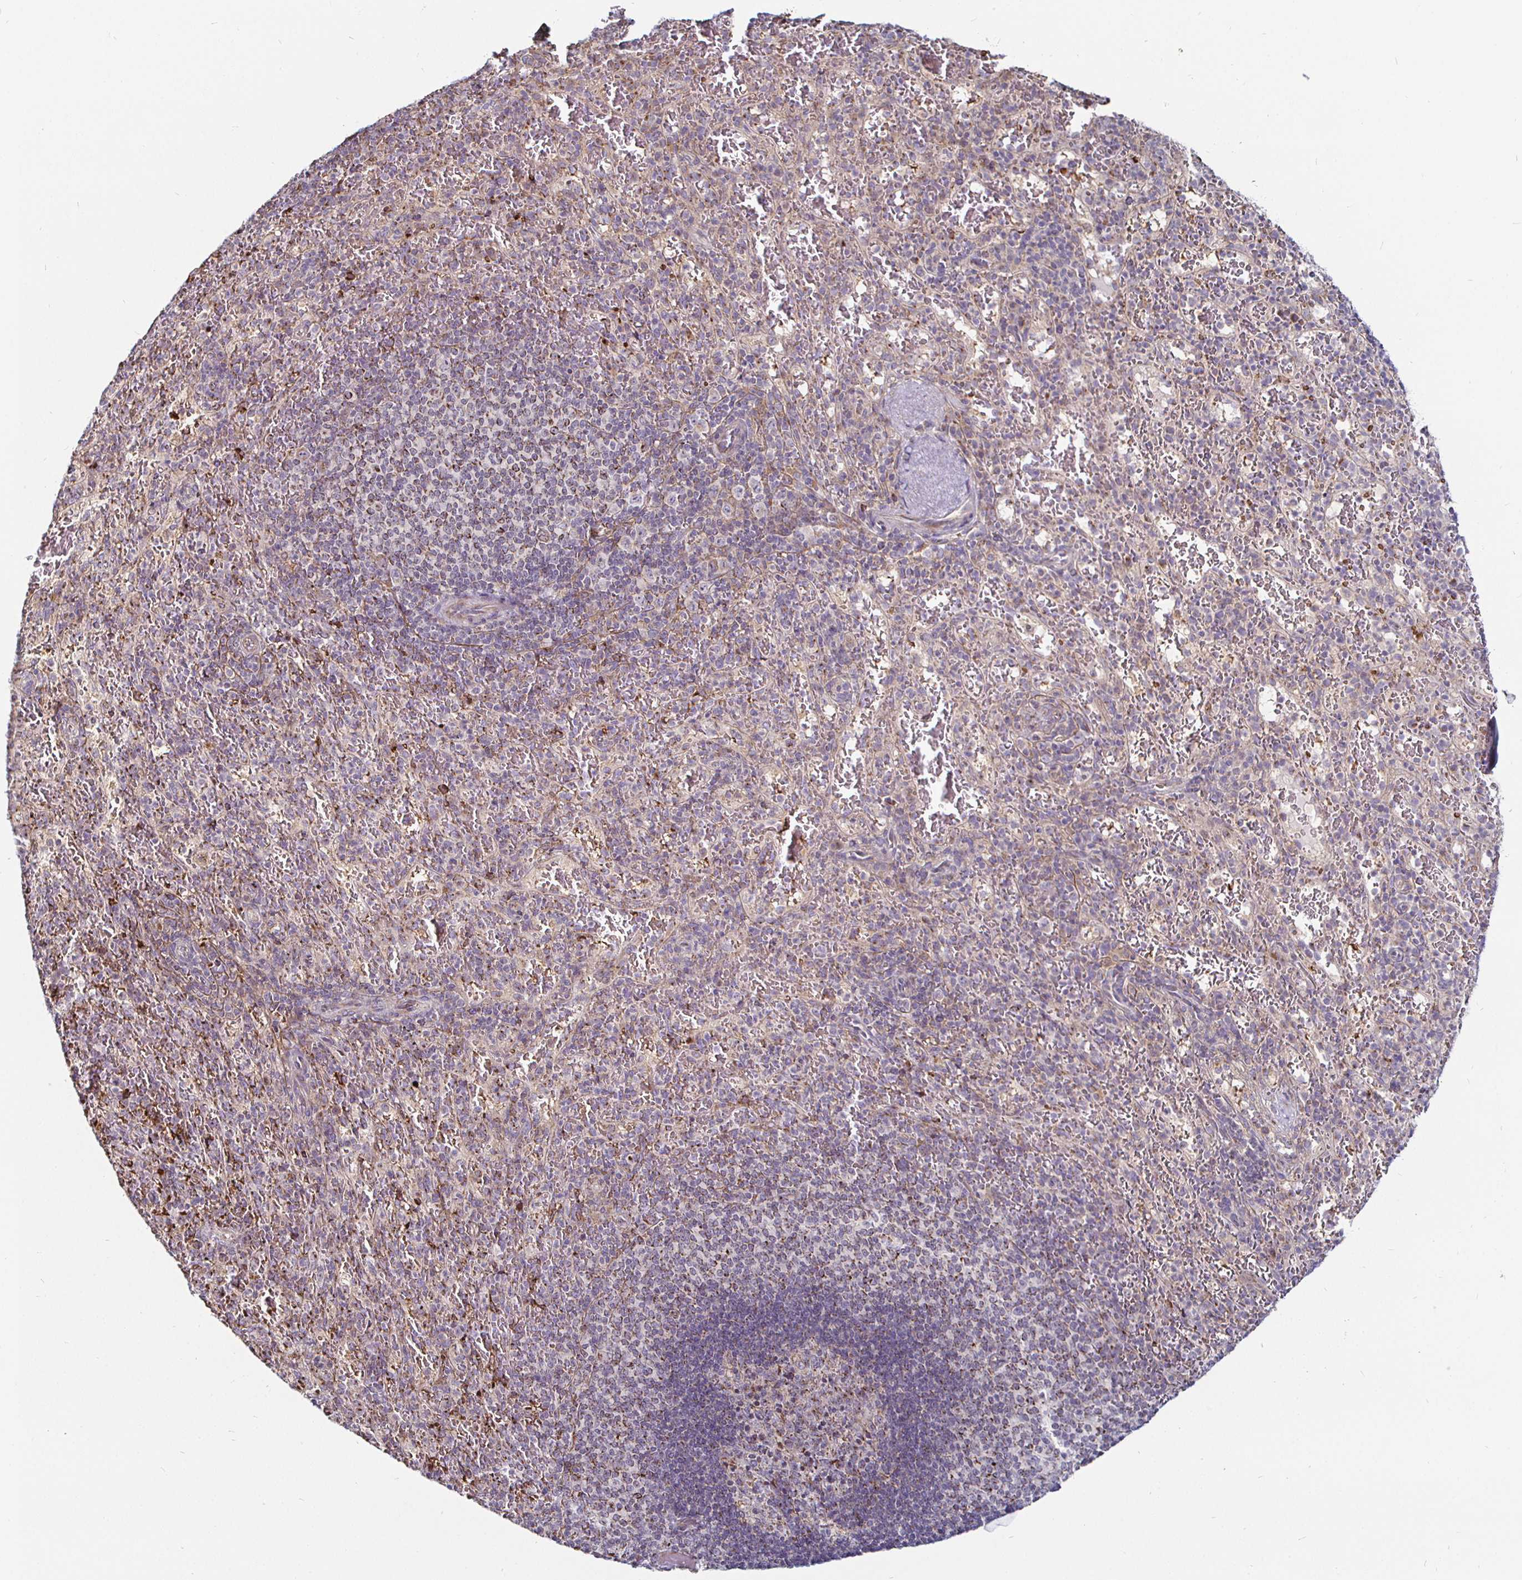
{"staining": {"intensity": "strong", "quantity": "<25%", "location": "cytoplasmic/membranous"}, "tissue": "spleen", "cell_type": "Cells in red pulp", "image_type": "normal", "snomed": [{"axis": "morphology", "description": "Normal tissue, NOS"}, {"axis": "topography", "description": "Spleen"}], "caption": "Unremarkable spleen was stained to show a protein in brown. There is medium levels of strong cytoplasmic/membranous staining in approximately <25% of cells in red pulp. (brown staining indicates protein expression, while blue staining denotes nuclei).", "gene": "ATG3", "patient": {"sex": "male", "age": 57}}